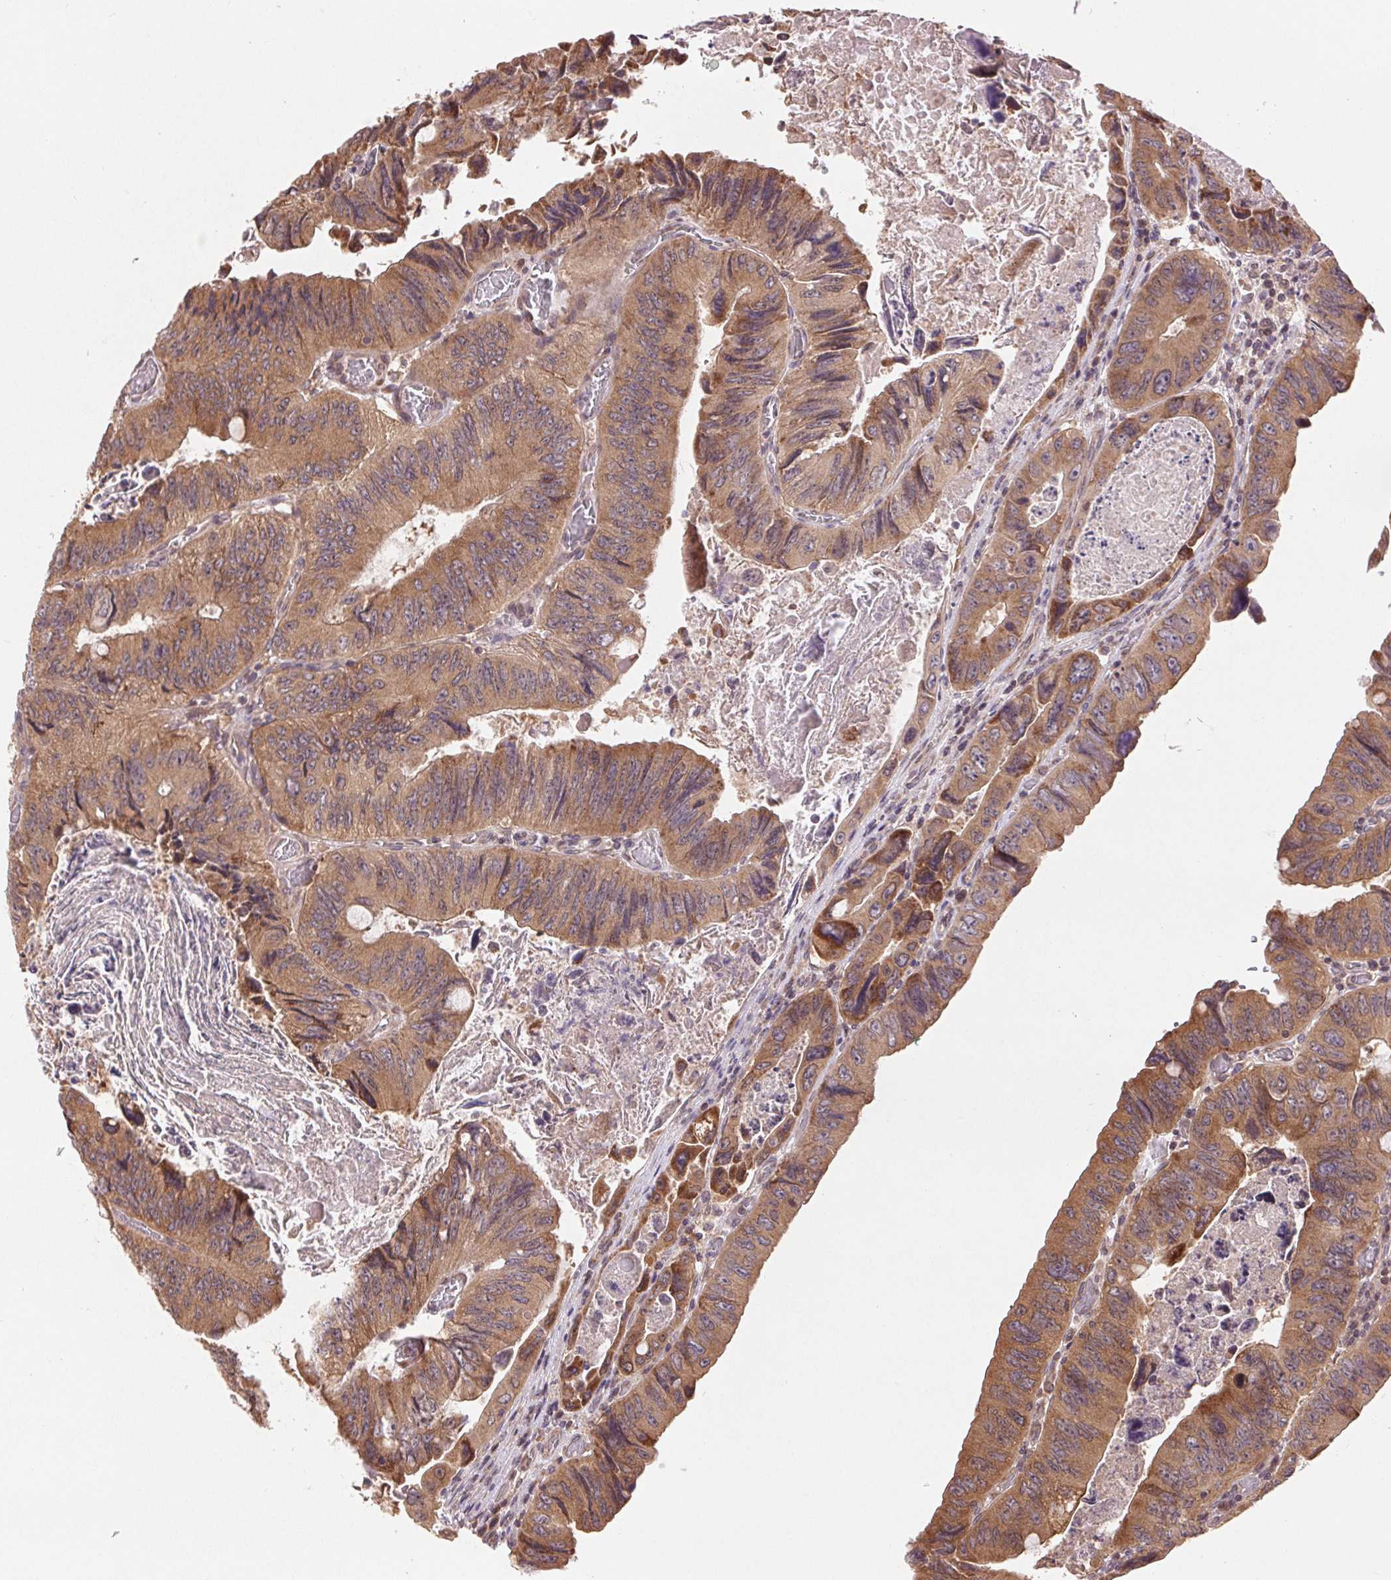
{"staining": {"intensity": "moderate", "quantity": ">75%", "location": "cytoplasmic/membranous"}, "tissue": "colorectal cancer", "cell_type": "Tumor cells", "image_type": "cancer", "snomed": [{"axis": "morphology", "description": "Adenocarcinoma, NOS"}, {"axis": "topography", "description": "Colon"}], "caption": "Colorectal cancer was stained to show a protein in brown. There is medium levels of moderate cytoplasmic/membranous expression in about >75% of tumor cells.", "gene": "BTF3L4", "patient": {"sex": "female", "age": 84}}